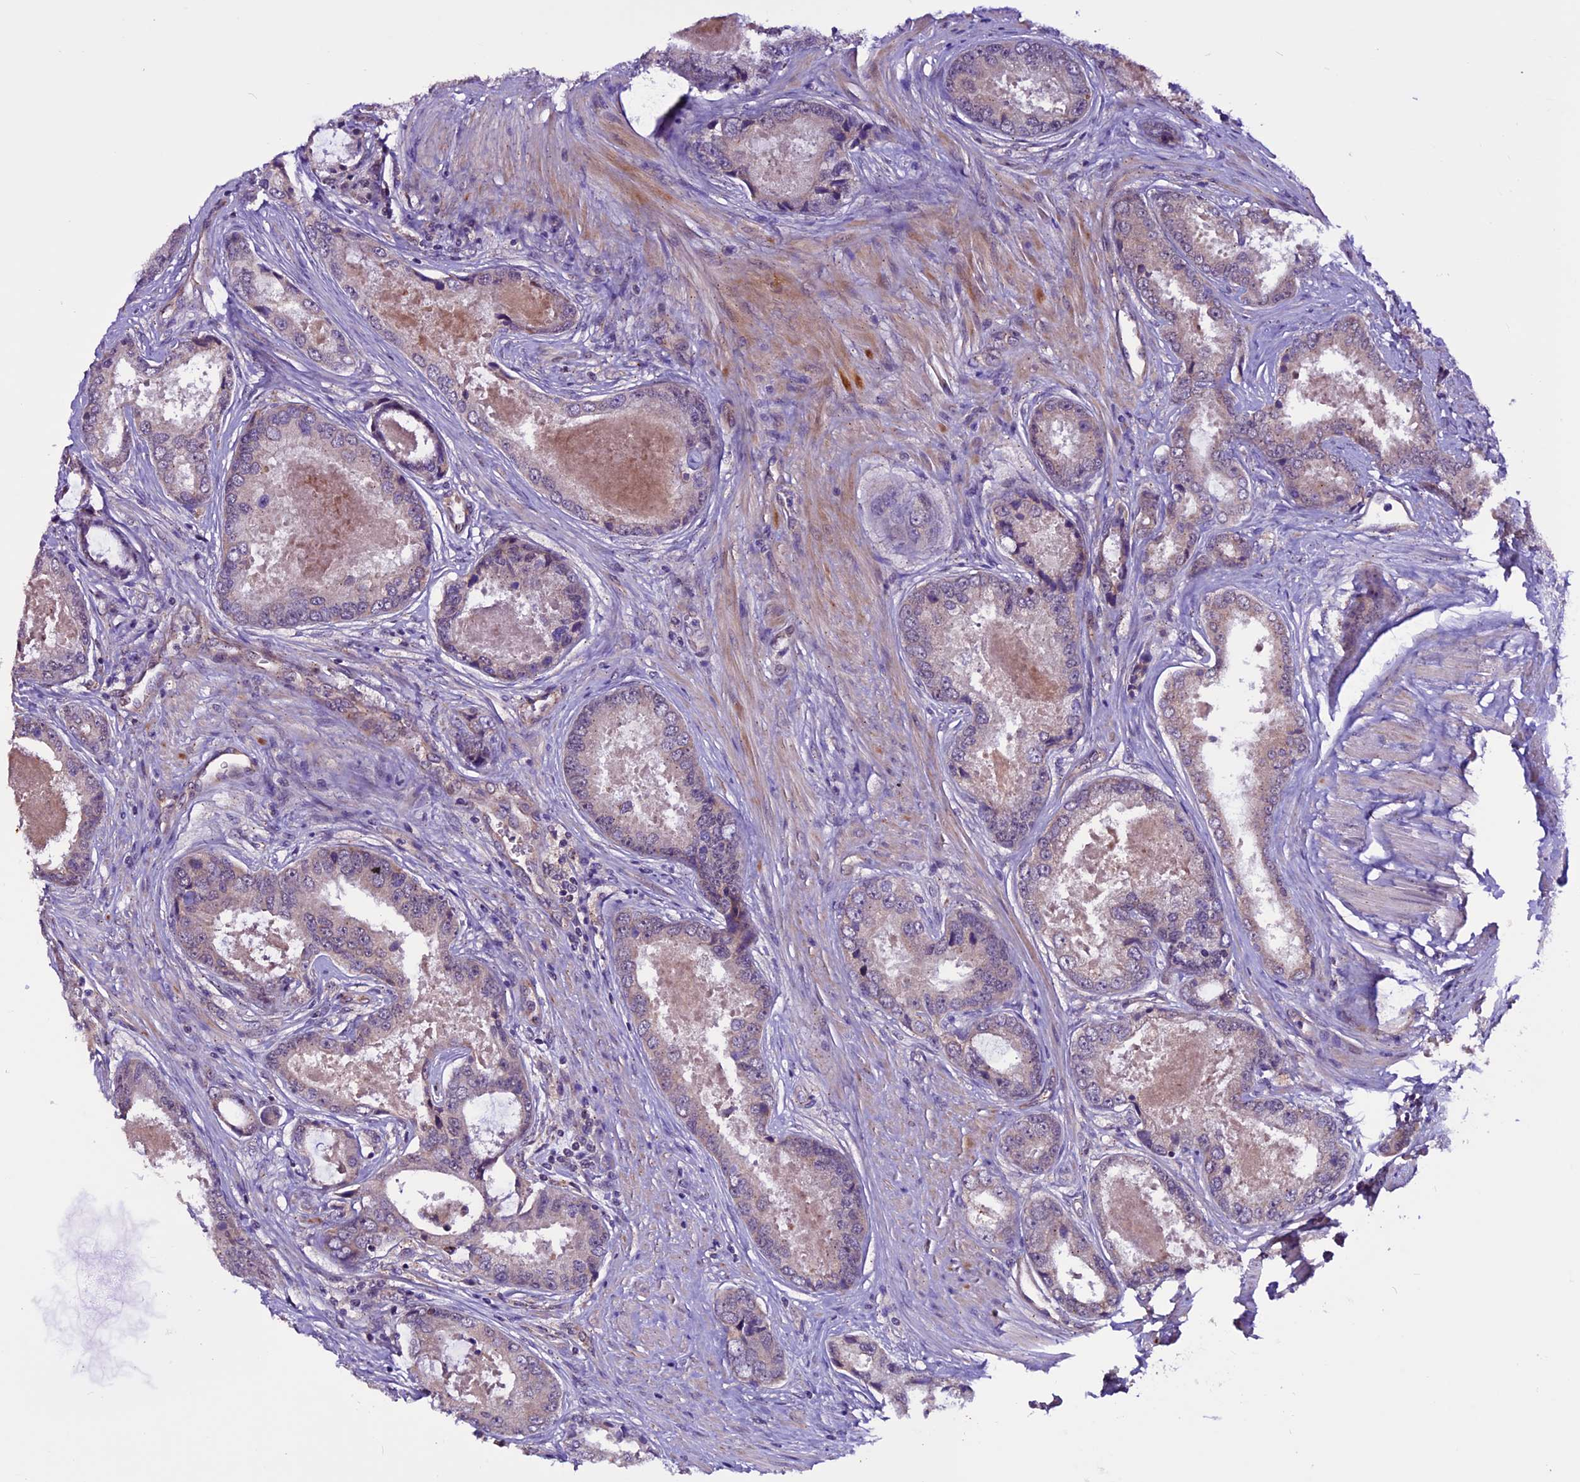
{"staining": {"intensity": "weak", "quantity": "<25%", "location": "cytoplasmic/membranous"}, "tissue": "prostate cancer", "cell_type": "Tumor cells", "image_type": "cancer", "snomed": [{"axis": "morphology", "description": "Adenocarcinoma, Low grade"}, {"axis": "topography", "description": "Prostate"}], "caption": "A high-resolution histopathology image shows immunohistochemistry (IHC) staining of prostate cancer (low-grade adenocarcinoma), which exhibits no significant staining in tumor cells.", "gene": "RINL", "patient": {"sex": "male", "age": 68}}